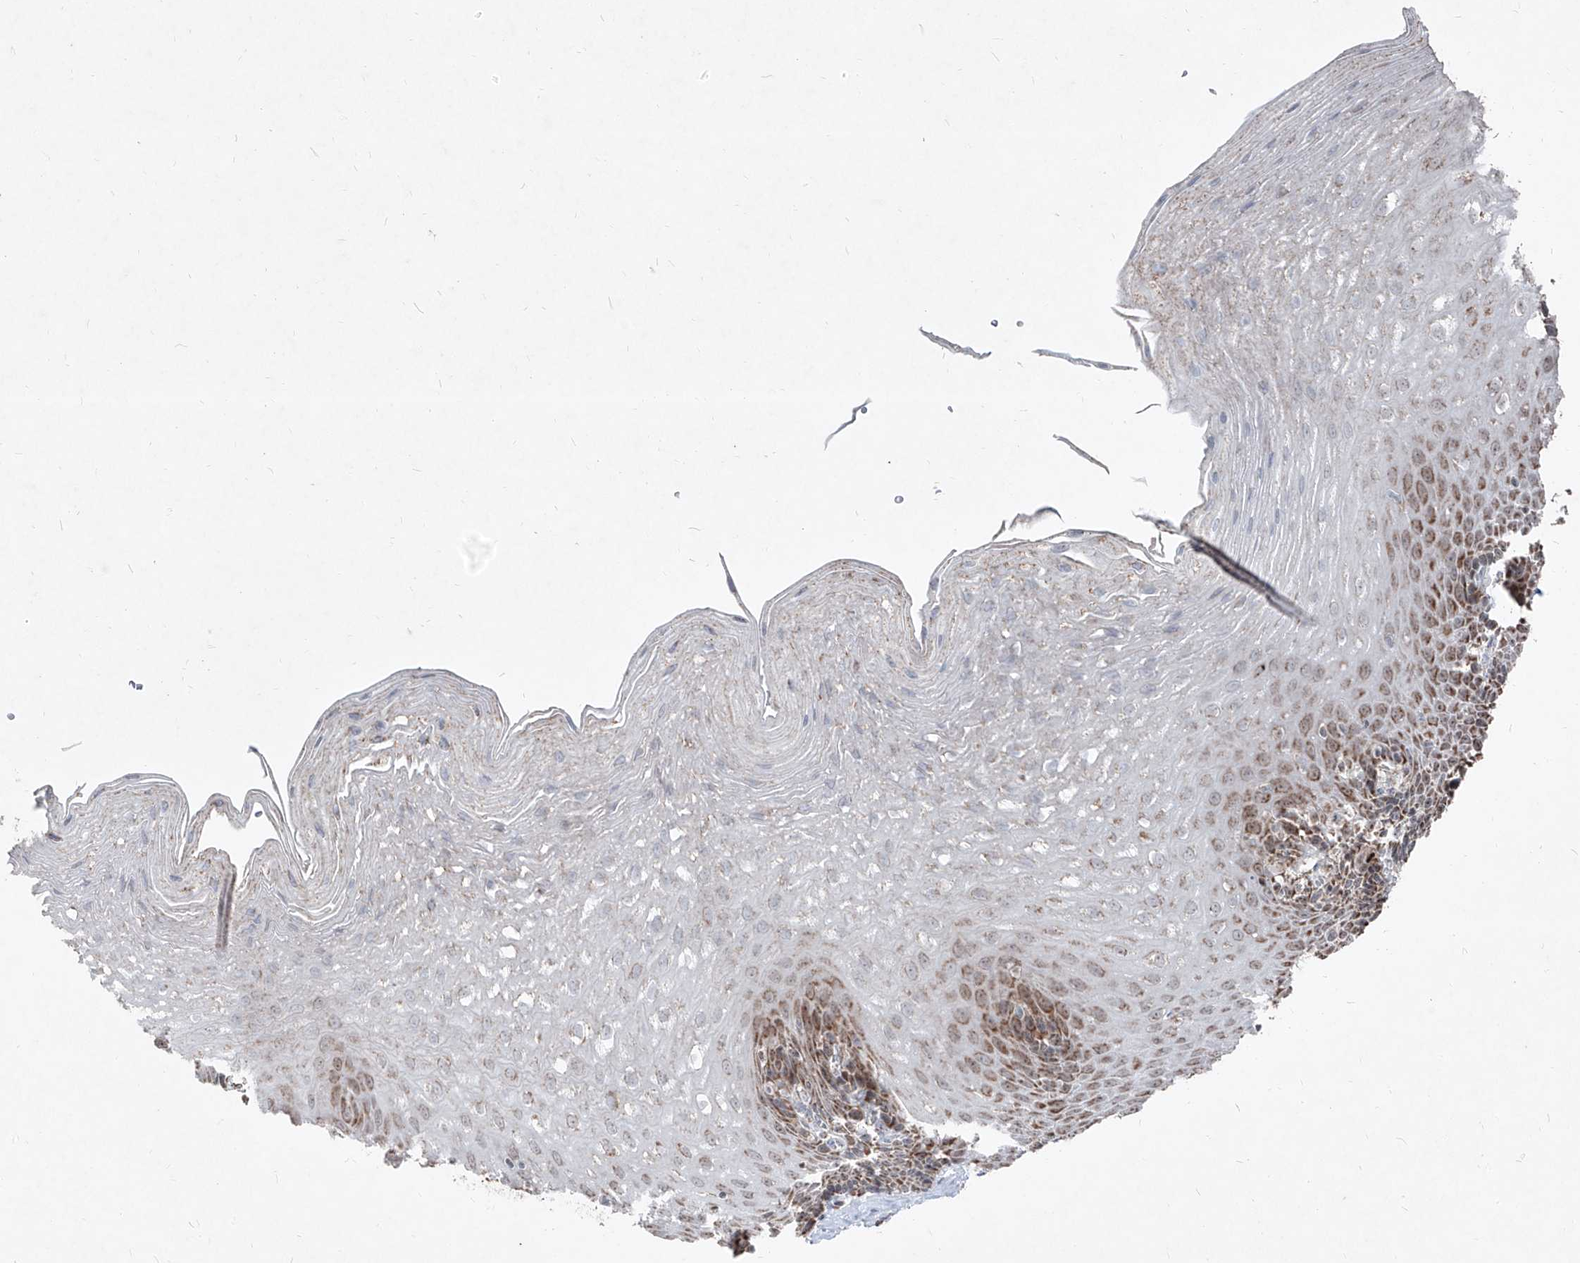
{"staining": {"intensity": "moderate", "quantity": ">75%", "location": "cytoplasmic/membranous"}, "tissue": "esophagus", "cell_type": "Squamous epithelial cells", "image_type": "normal", "snomed": [{"axis": "morphology", "description": "Normal tissue, NOS"}, {"axis": "topography", "description": "Esophagus"}], "caption": "Protein staining displays moderate cytoplasmic/membranous expression in approximately >75% of squamous epithelial cells in unremarkable esophagus.", "gene": "NDUFB3", "patient": {"sex": "female", "age": 66}}